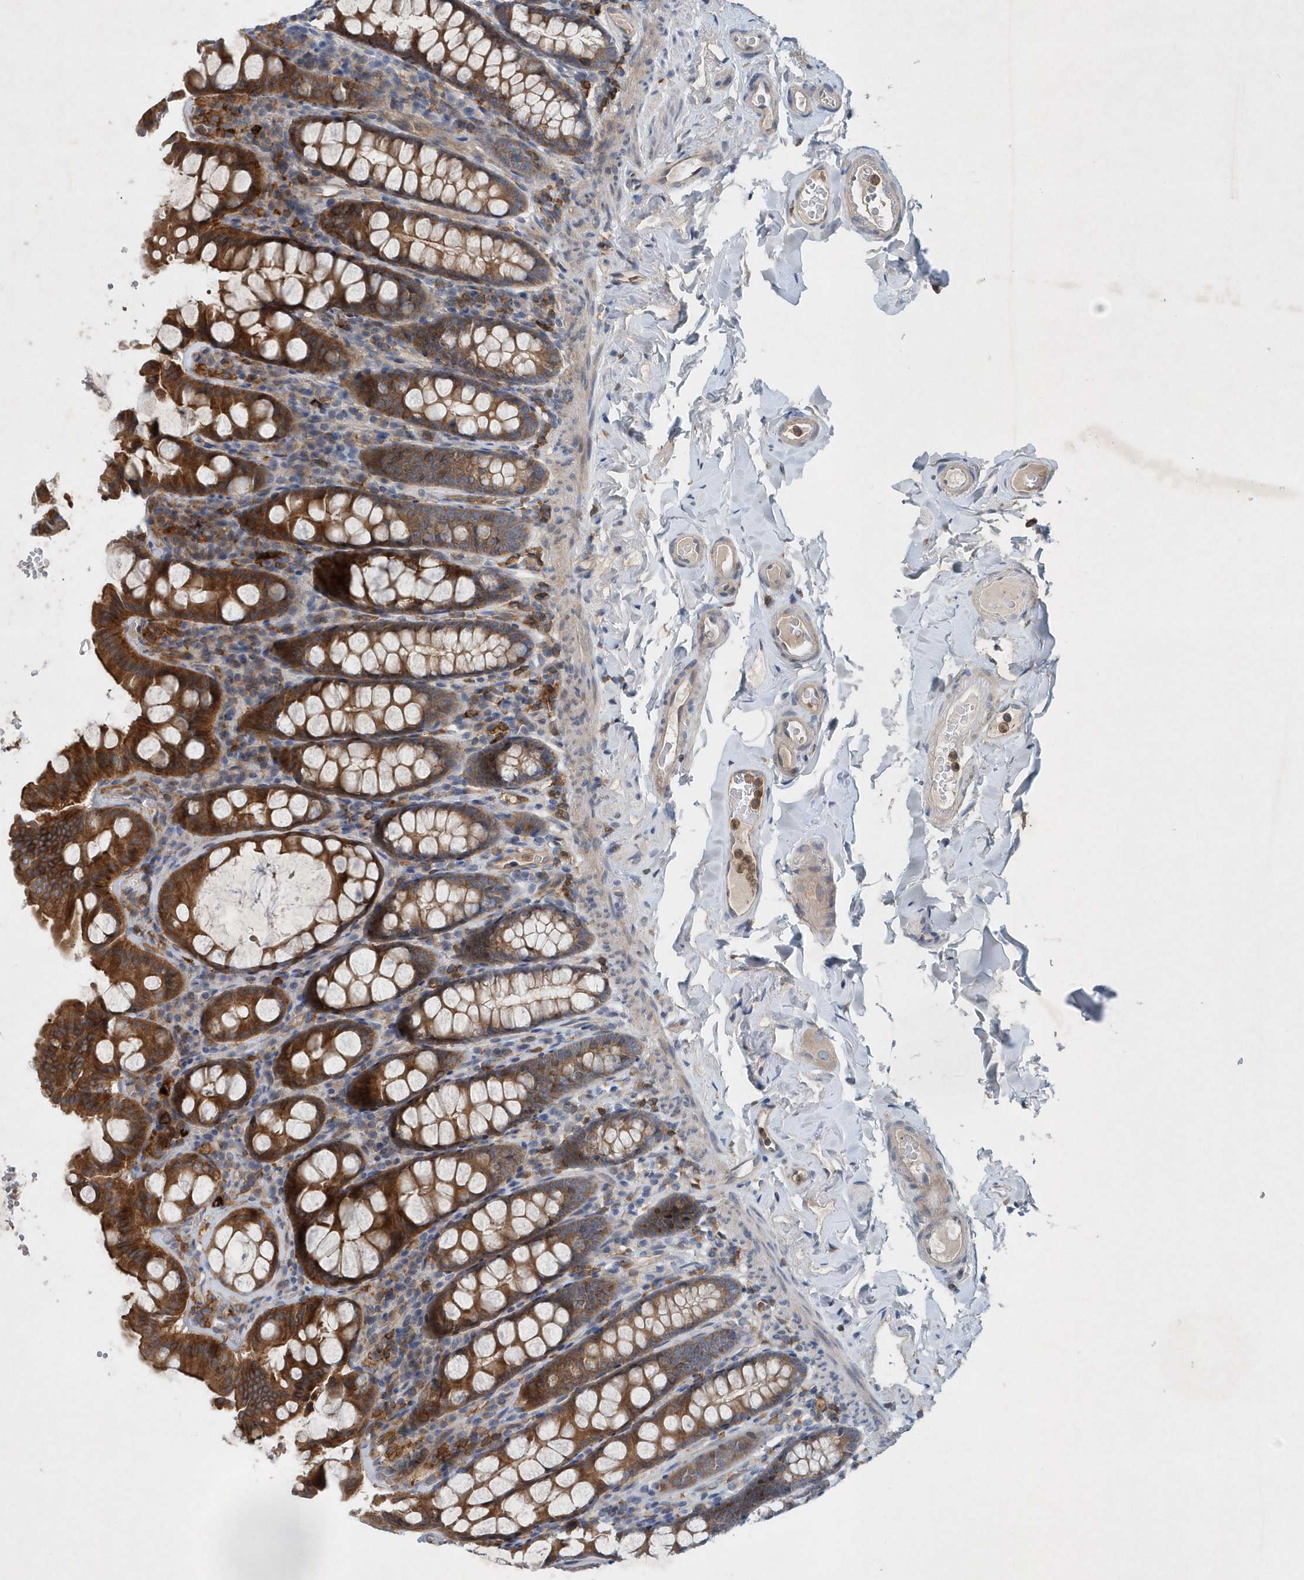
{"staining": {"intensity": "negative", "quantity": "none", "location": "none"}, "tissue": "colon", "cell_type": "Endothelial cells", "image_type": "normal", "snomed": [{"axis": "morphology", "description": "Normal tissue, NOS"}, {"axis": "topography", "description": "Colon"}, {"axis": "topography", "description": "Peripheral nerve tissue"}], "caption": "The histopathology image reveals no staining of endothelial cells in normal colon.", "gene": "P2RY10", "patient": {"sex": "female", "age": 61}}